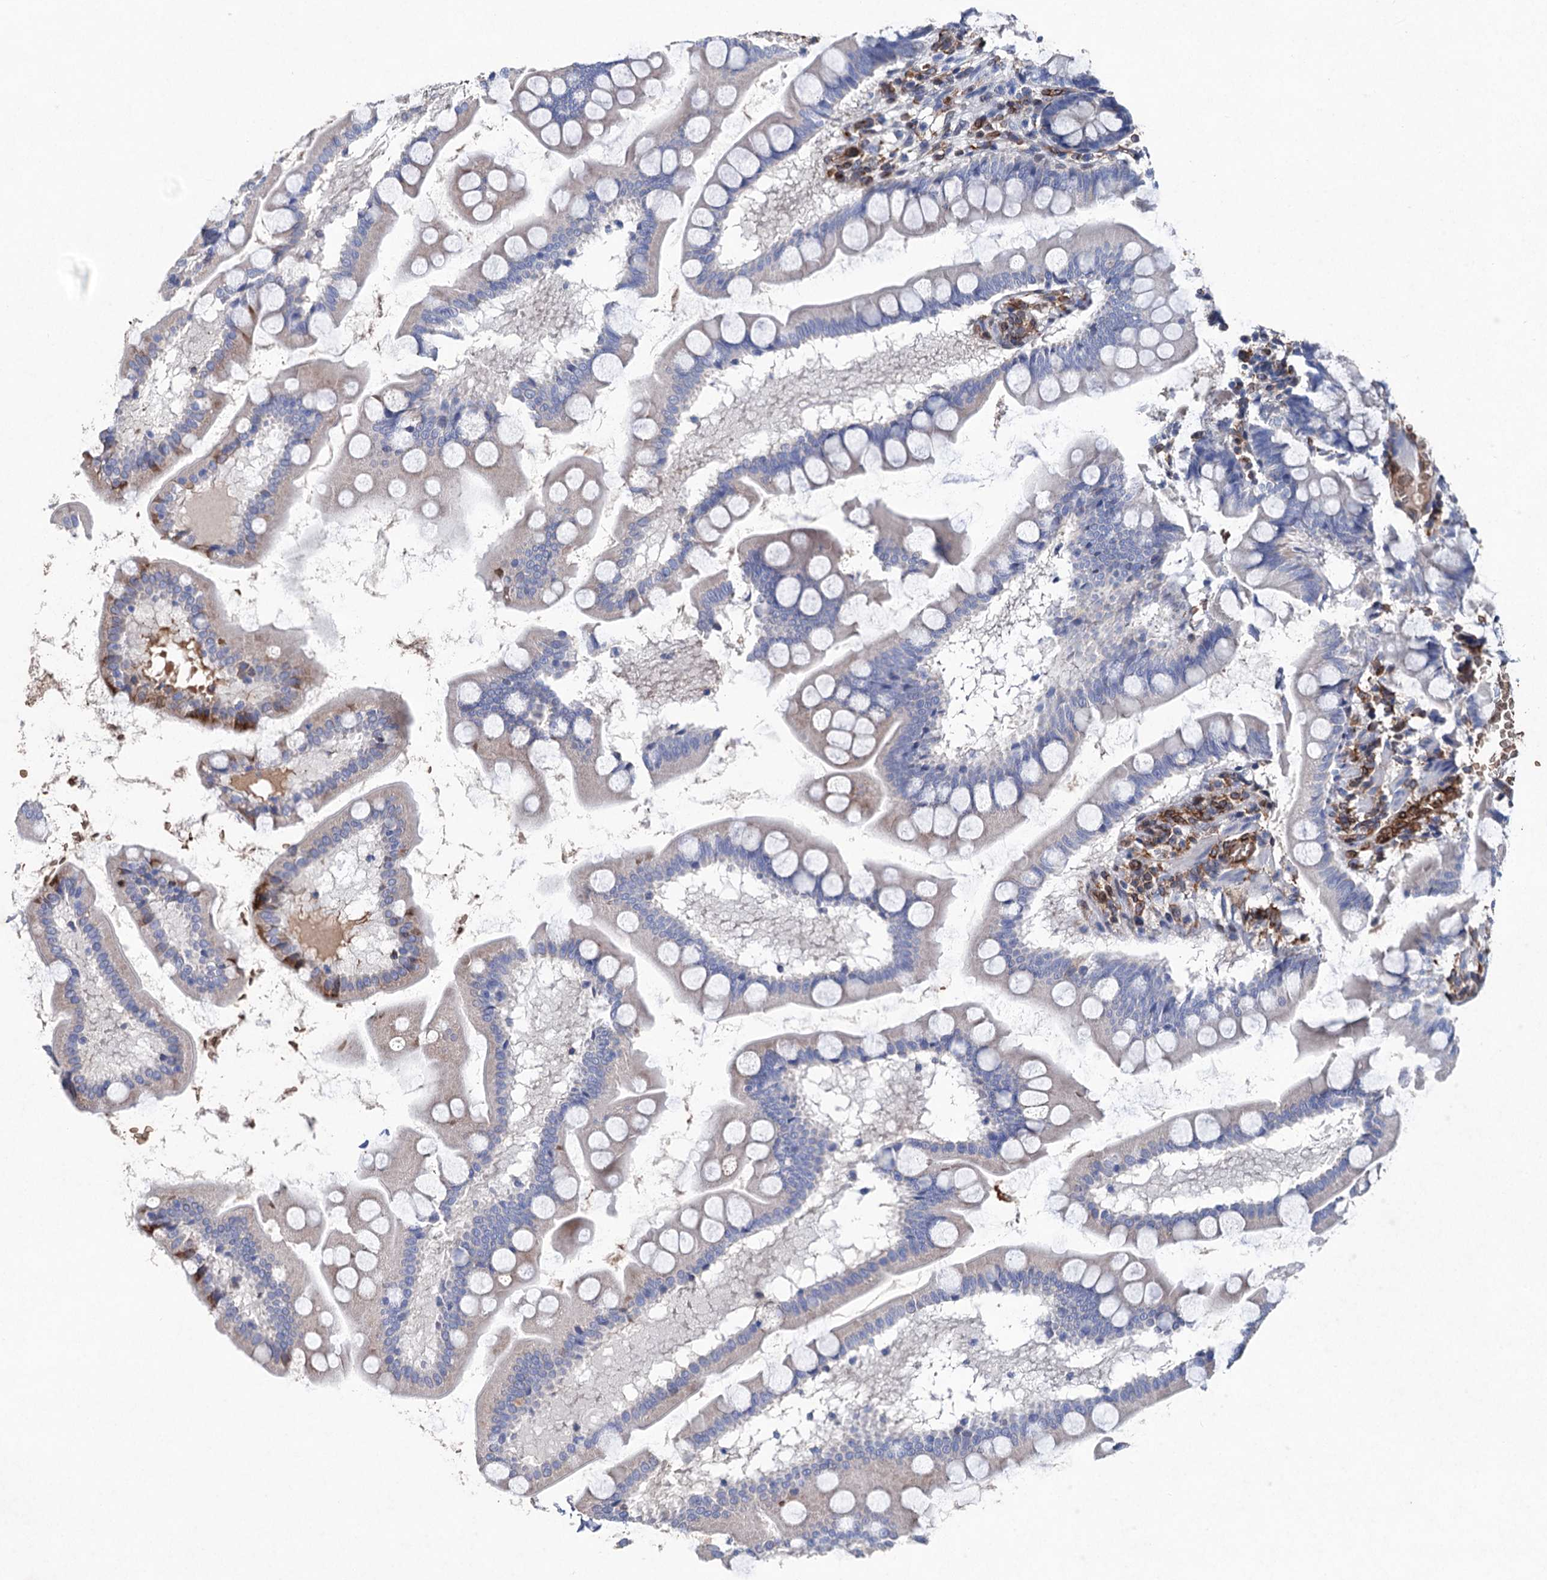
{"staining": {"intensity": "negative", "quantity": "none", "location": "none"}, "tissue": "small intestine", "cell_type": "Glandular cells", "image_type": "normal", "snomed": [{"axis": "morphology", "description": "Normal tissue, NOS"}, {"axis": "topography", "description": "Small intestine"}], "caption": "Immunohistochemistry (IHC) histopathology image of unremarkable small intestine: small intestine stained with DAB (3,3'-diaminobenzidine) reveals no significant protein staining in glandular cells.", "gene": "STING1", "patient": {"sex": "male", "age": 41}}